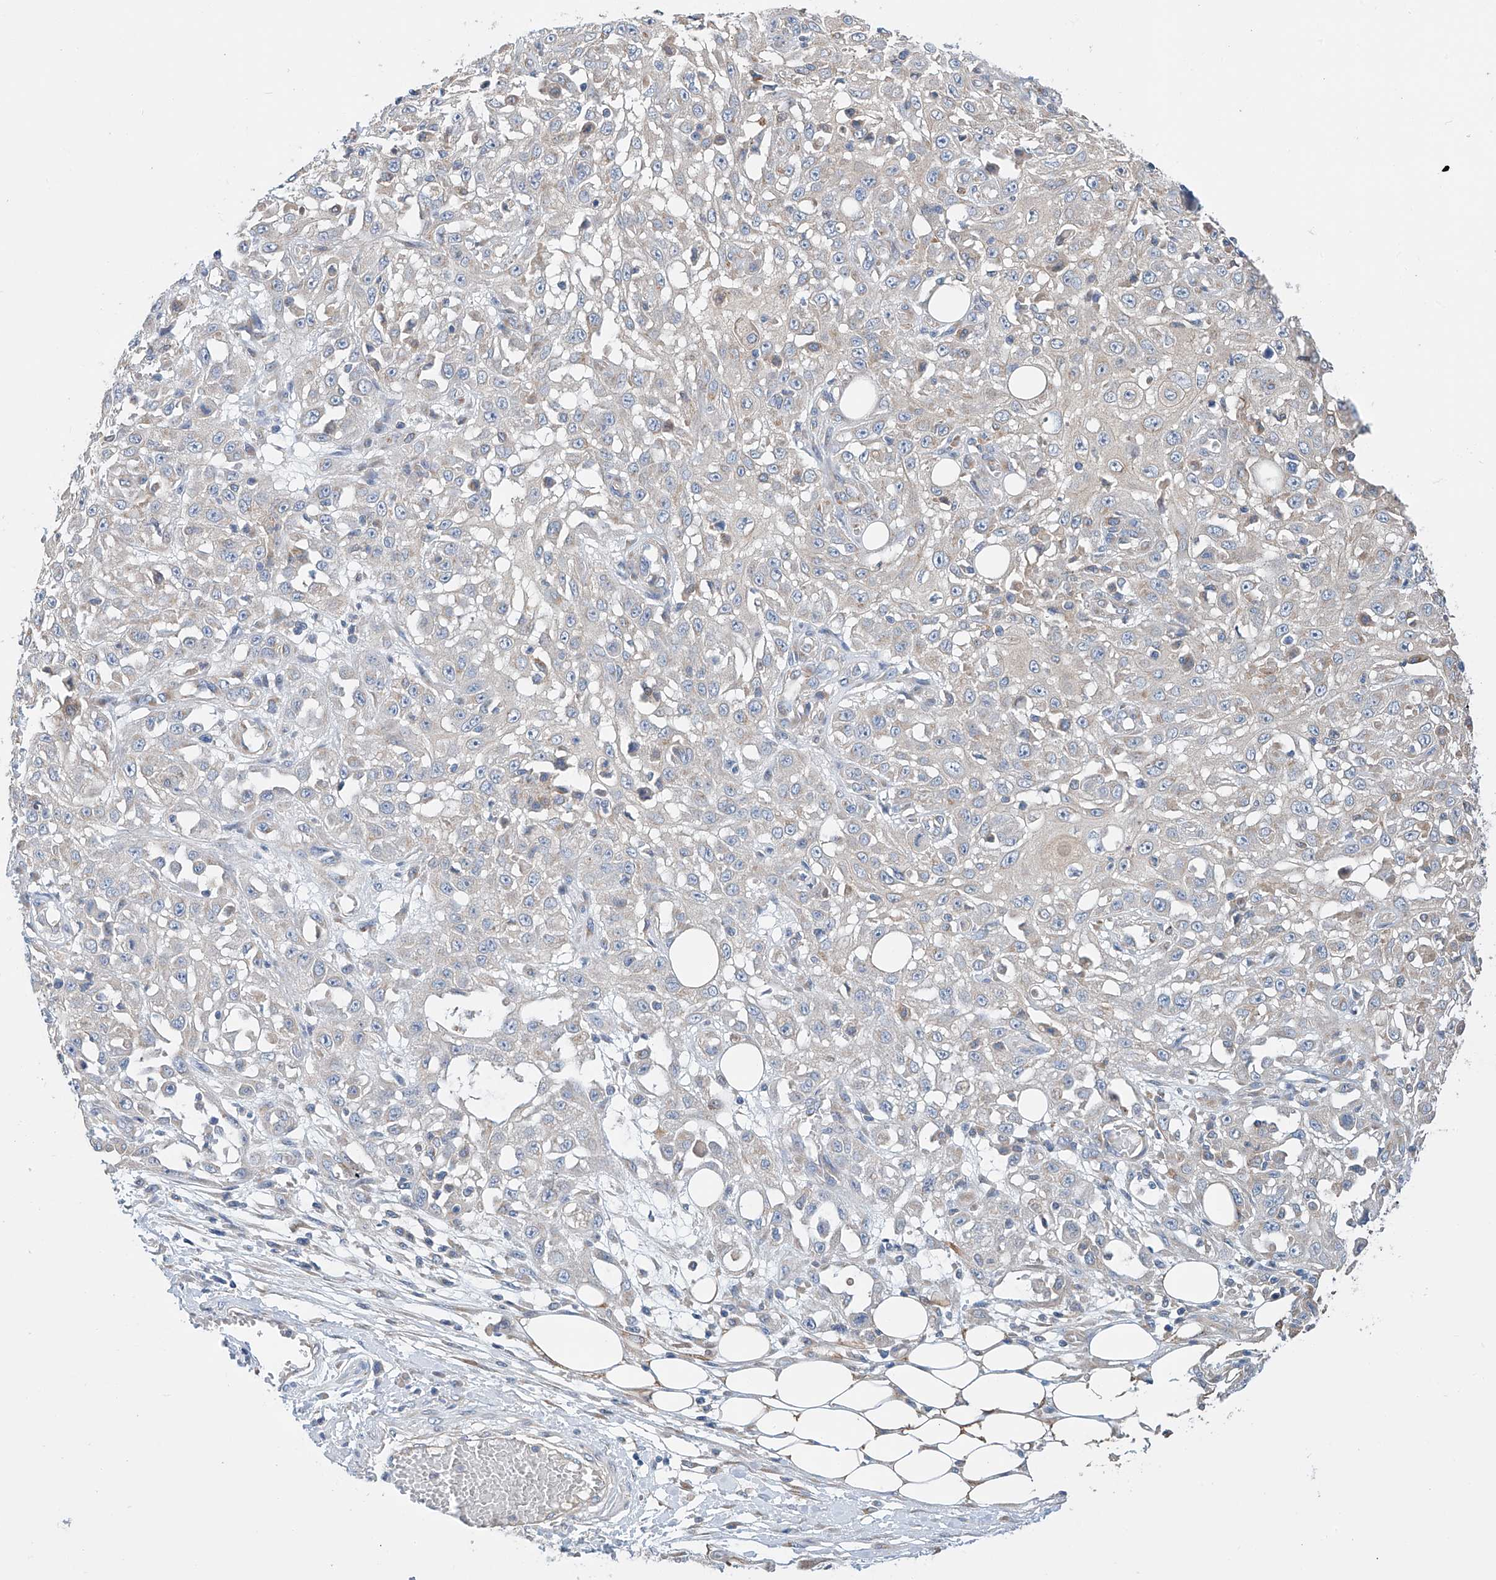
{"staining": {"intensity": "negative", "quantity": "none", "location": "none"}, "tissue": "skin cancer", "cell_type": "Tumor cells", "image_type": "cancer", "snomed": [{"axis": "morphology", "description": "Squamous cell carcinoma, NOS"}, {"axis": "morphology", "description": "Squamous cell carcinoma, metastatic, NOS"}, {"axis": "topography", "description": "Skin"}, {"axis": "topography", "description": "Lymph node"}], "caption": "An immunohistochemistry image of skin cancer is shown. There is no staining in tumor cells of skin cancer. Brightfield microscopy of IHC stained with DAB (brown) and hematoxylin (blue), captured at high magnification.", "gene": "SLC22A7", "patient": {"sex": "male", "age": 75}}